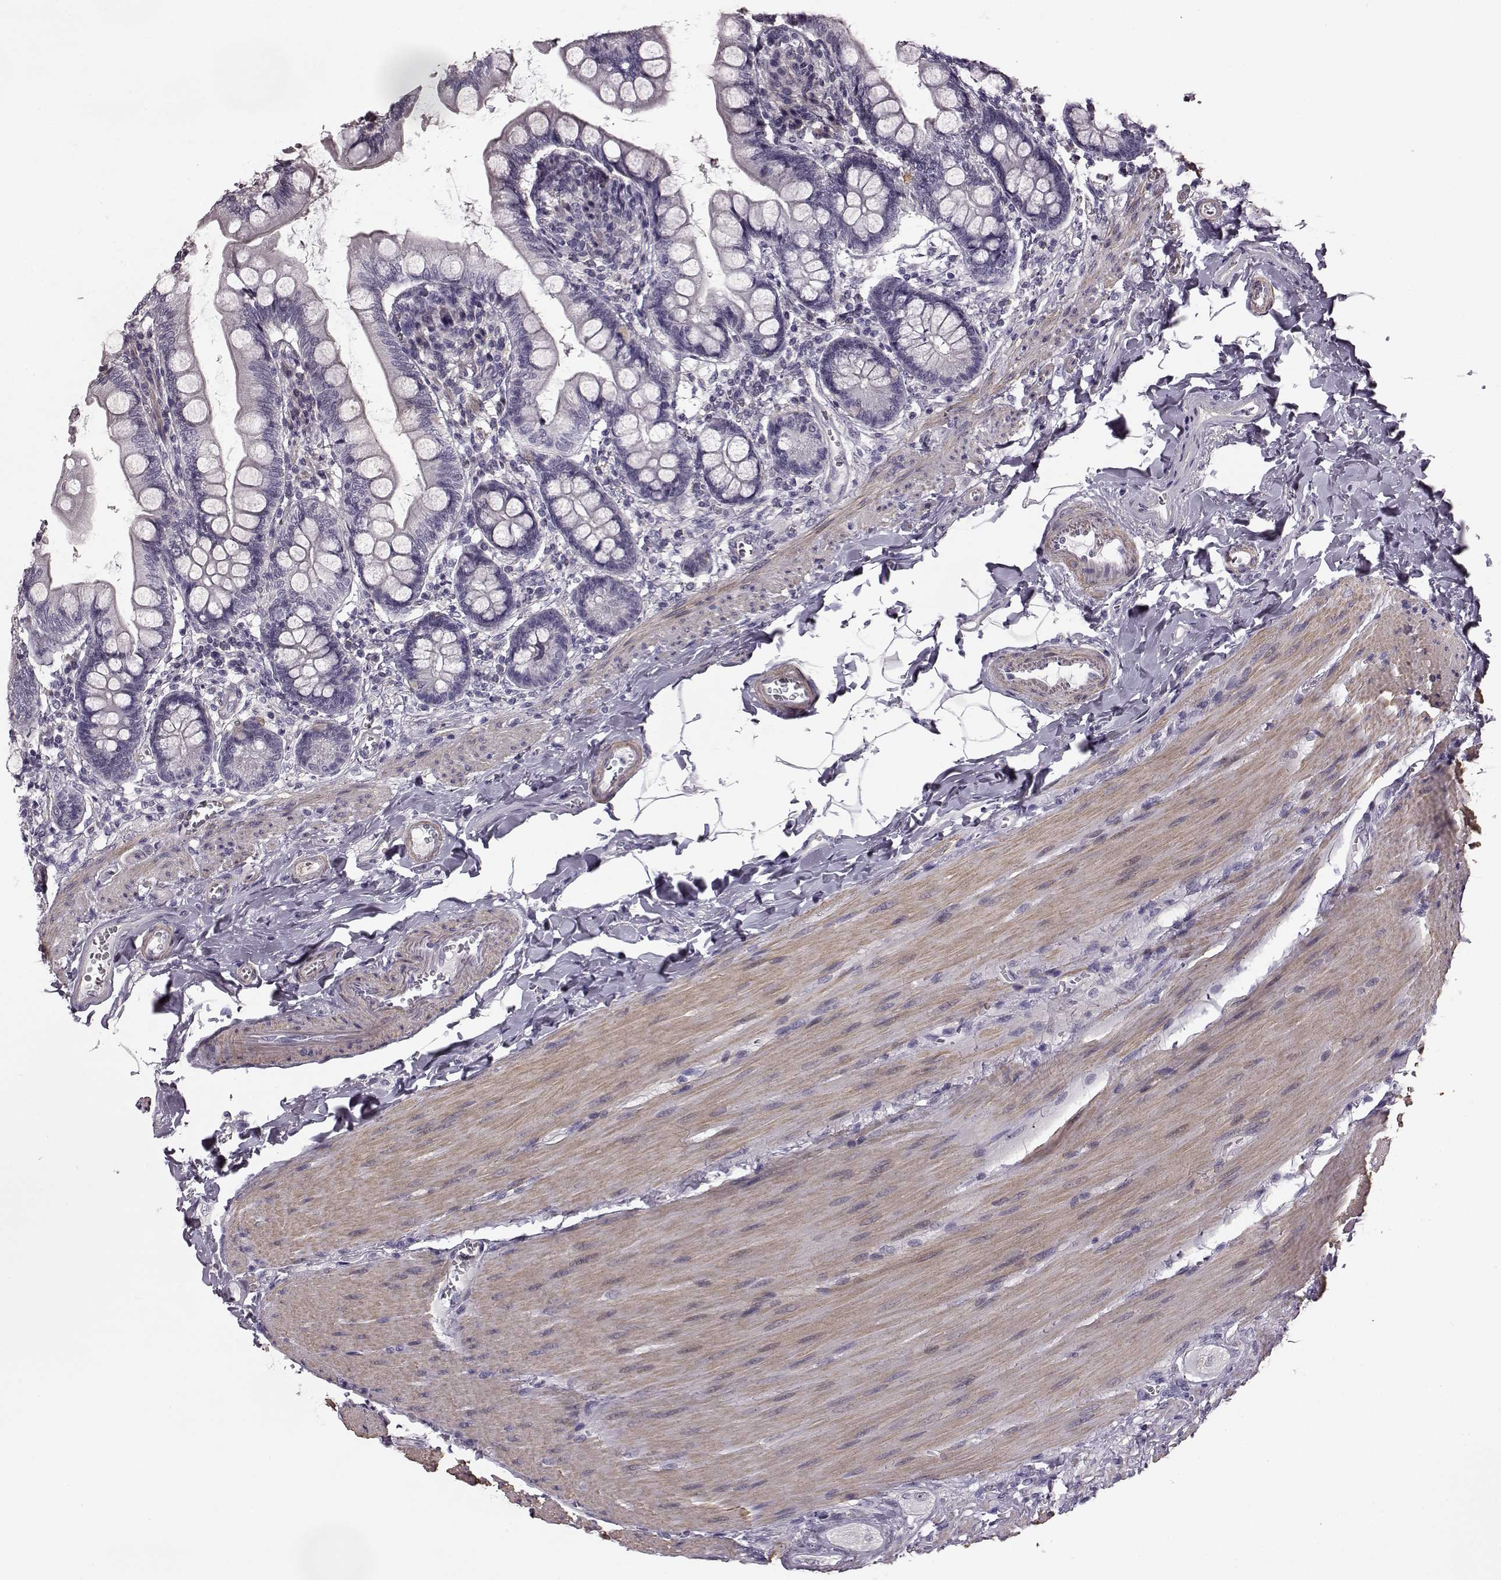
{"staining": {"intensity": "negative", "quantity": "none", "location": "none"}, "tissue": "small intestine", "cell_type": "Glandular cells", "image_type": "normal", "snomed": [{"axis": "morphology", "description": "Normal tissue, NOS"}, {"axis": "topography", "description": "Small intestine"}], "caption": "DAB immunohistochemical staining of benign human small intestine exhibits no significant staining in glandular cells. (Brightfield microscopy of DAB (3,3'-diaminobenzidine) immunohistochemistry at high magnification).", "gene": "SLCO3A1", "patient": {"sex": "female", "age": 56}}